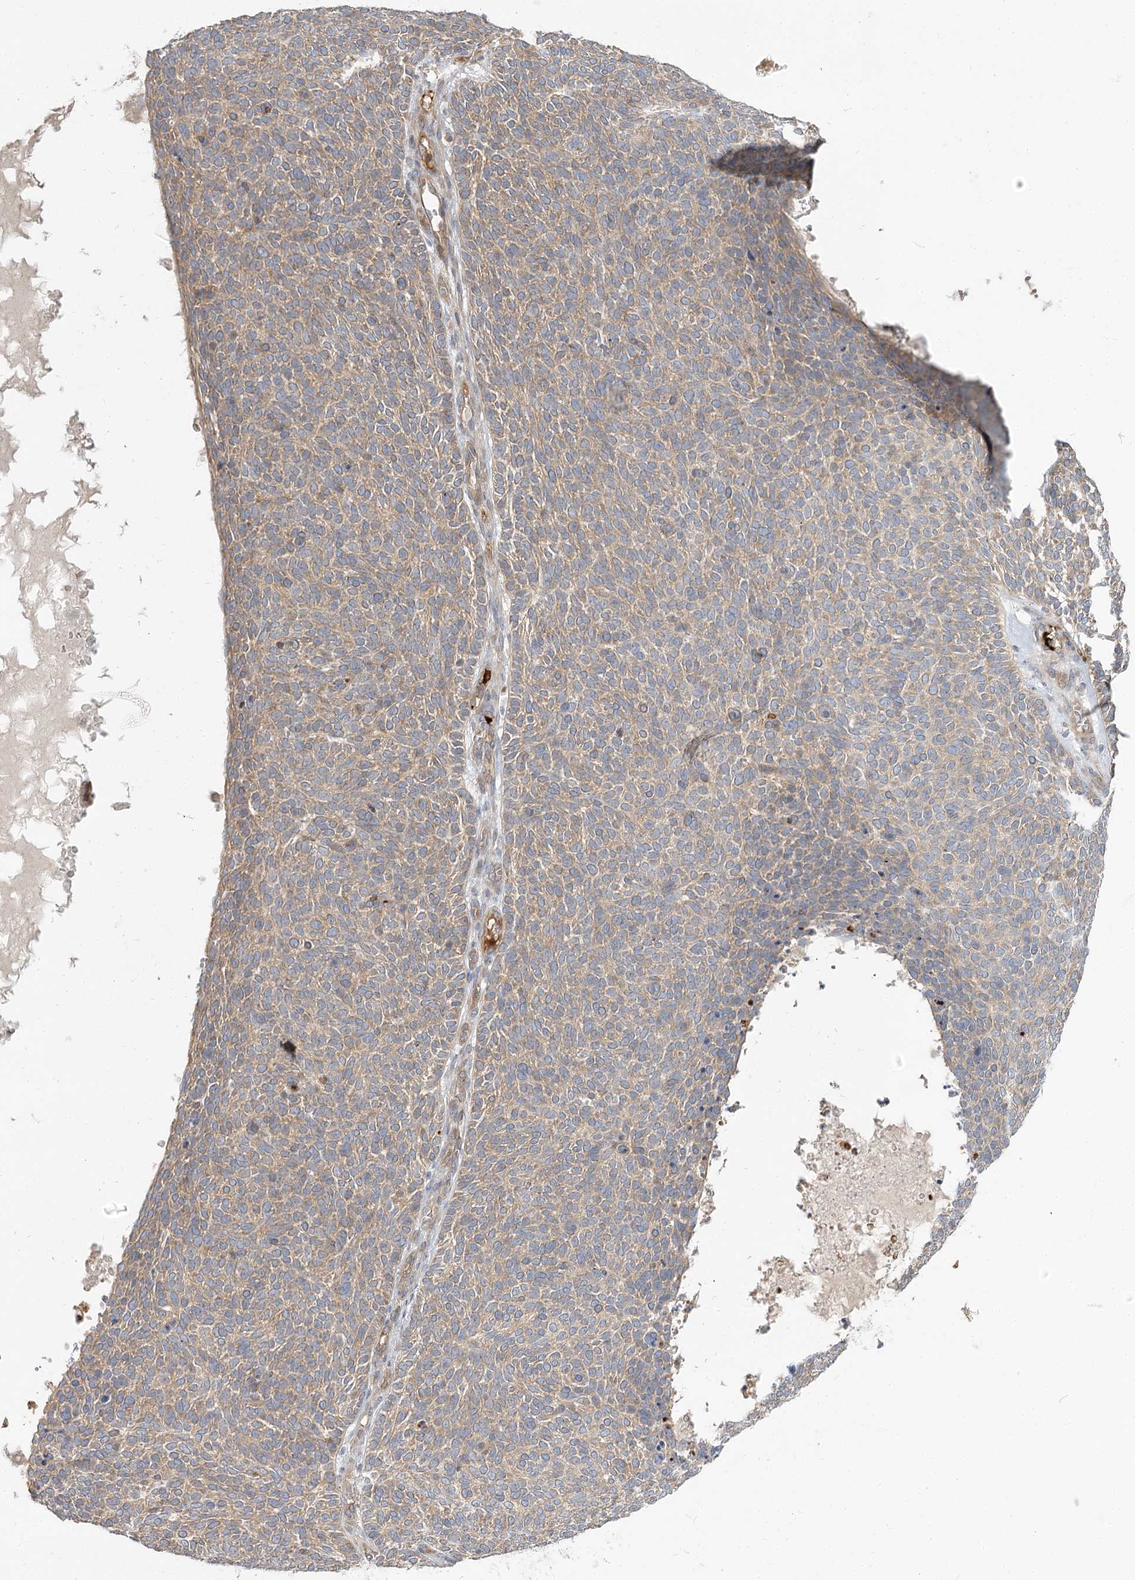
{"staining": {"intensity": "moderate", "quantity": ">75%", "location": "cytoplasmic/membranous"}, "tissue": "skin cancer", "cell_type": "Tumor cells", "image_type": "cancer", "snomed": [{"axis": "morphology", "description": "Squamous cell carcinoma, NOS"}, {"axis": "topography", "description": "Skin"}], "caption": "The immunohistochemical stain shows moderate cytoplasmic/membranous expression in tumor cells of squamous cell carcinoma (skin) tissue.", "gene": "GUCY2C", "patient": {"sex": "female", "age": 90}}